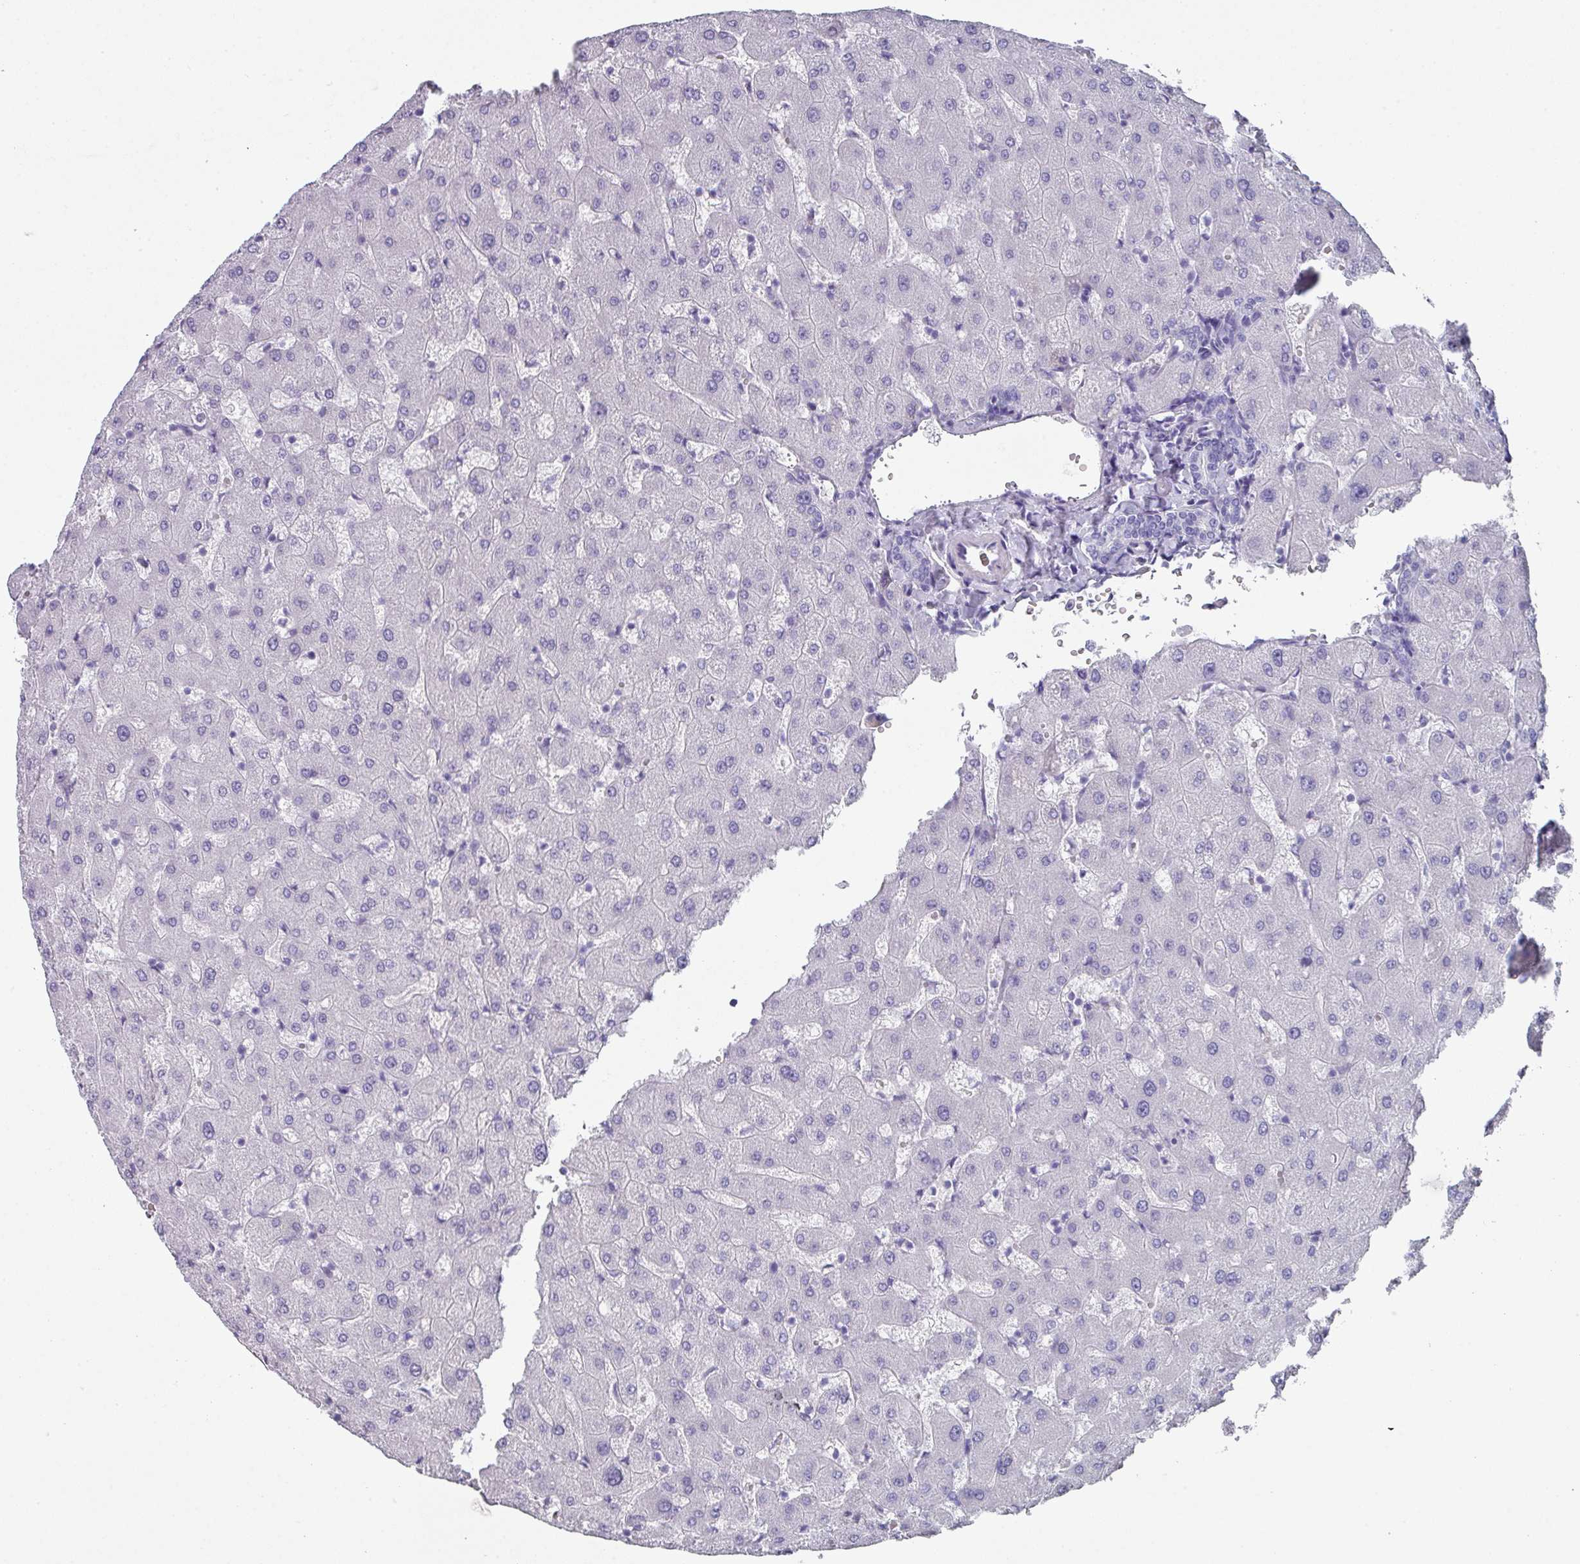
{"staining": {"intensity": "negative", "quantity": "none", "location": "none"}, "tissue": "liver", "cell_type": "Cholangiocytes", "image_type": "normal", "snomed": [{"axis": "morphology", "description": "Normal tissue, NOS"}, {"axis": "topography", "description": "Liver"}], "caption": "Immunohistochemistry histopathology image of unremarkable liver: human liver stained with DAB demonstrates no significant protein staining in cholangiocytes. (Immunohistochemistry (ihc), brightfield microscopy, high magnification).", "gene": "PEX10", "patient": {"sex": "female", "age": 63}}